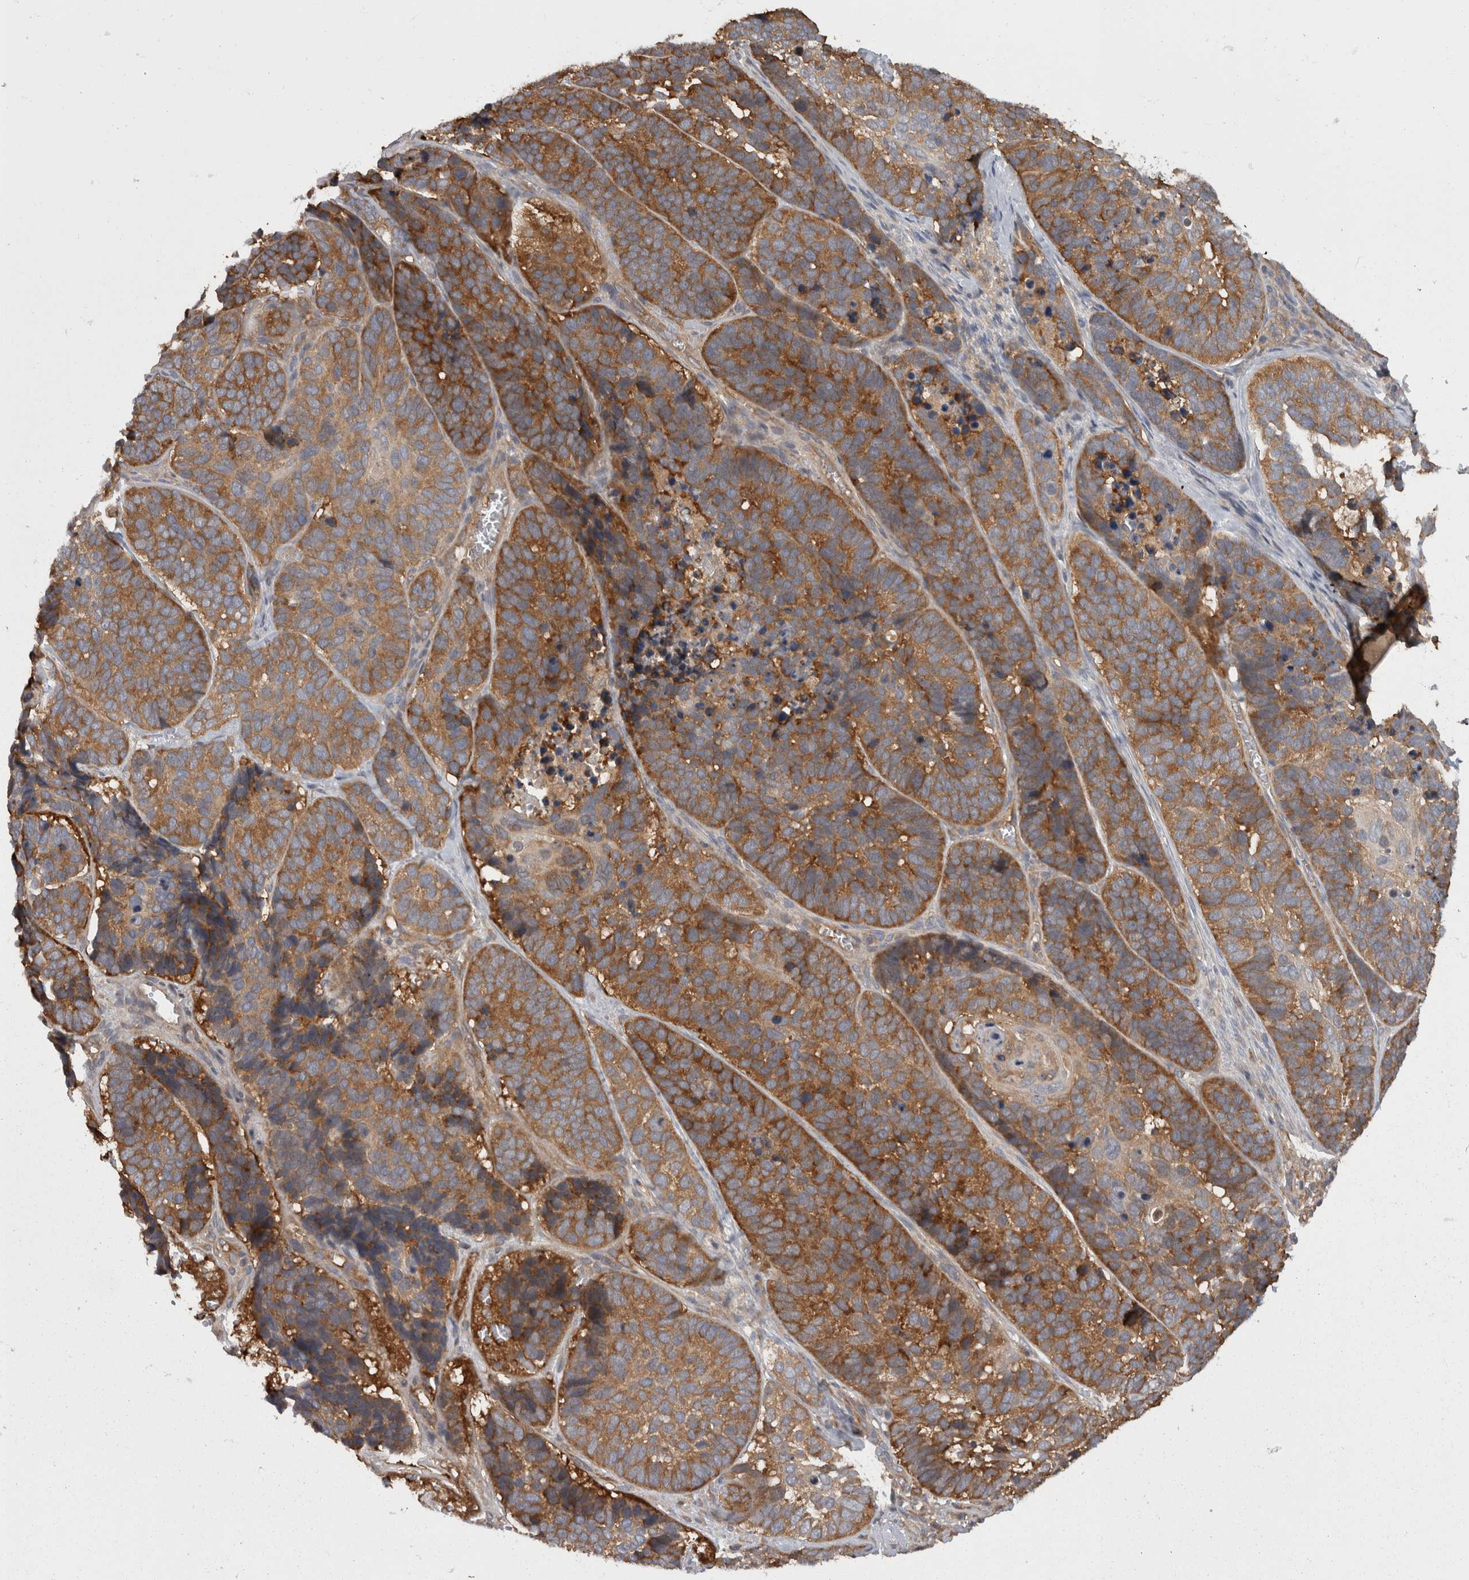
{"staining": {"intensity": "strong", "quantity": ">75%", "location": "cytoplasmic/membranous"}, "tissue": "skin cancer", "cell_type": "Tumor cells", "image_type": "cancer", "snomed": [{"axis": "morphology", "description": "Basal cell carcinoma"}, {"axis": "topography", "description": "Skin"}], "caption": "Protein analysis of skin cancer (basal cell carcinoma) tissue shows strong cytoplasmic/membranous expression in approximately >75% of tumor cells.", "gene": "SMCR8", "patient": {"sex": "male", "age": 62}}